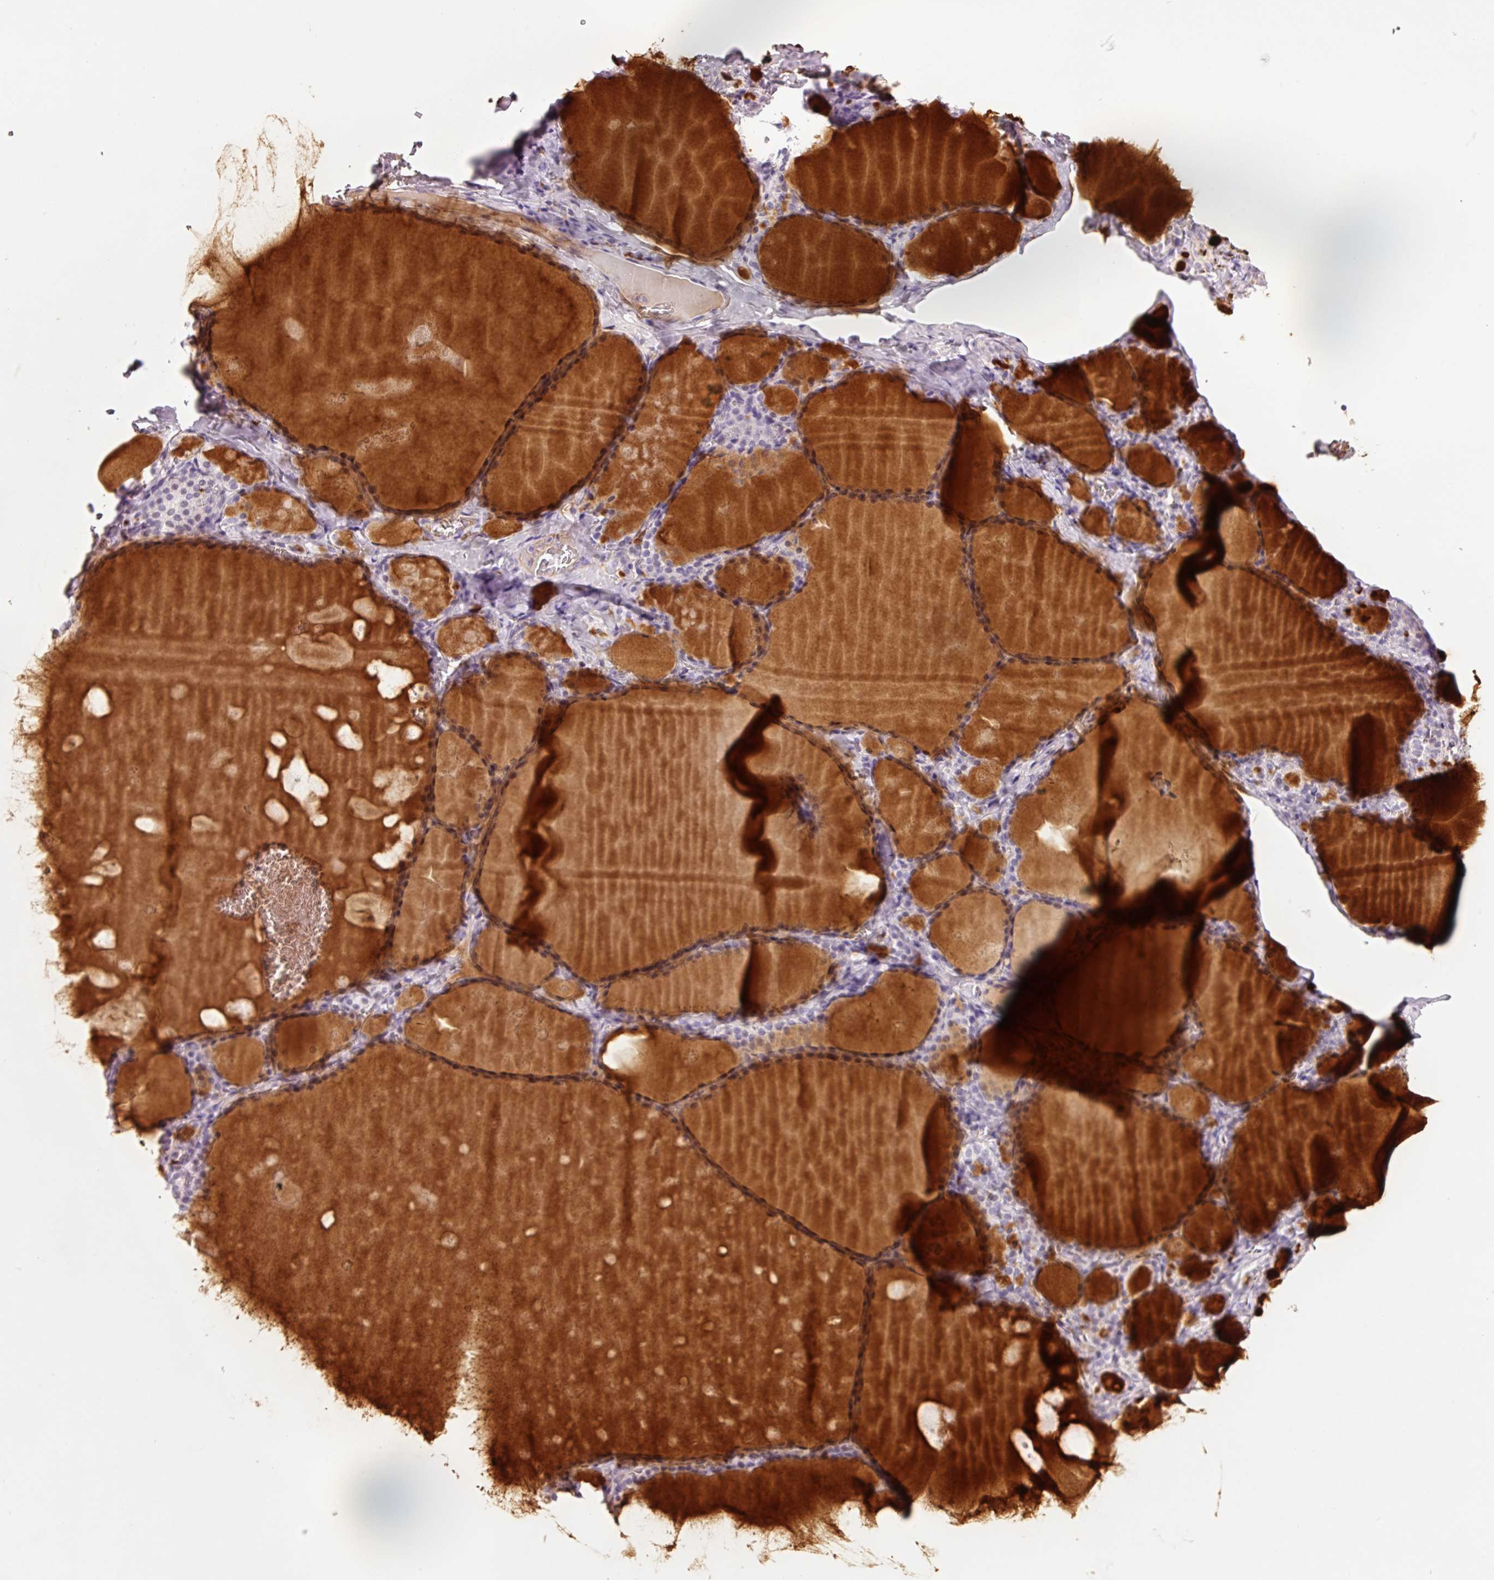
{"staining": {"intensity": "negative", "quantity": "none", "location": "none"}, "tissue": "thyroid gland", "cell_type": "Glandular cells", "image_type": "normal", "snomed": [{"axis": "morphology", "description": "Normal tissue, NOS"}, {"axis": "topography", "description": "Thyroid gland"}], "caption": "Glandular cells show no significant staining in normal thyroid gland.", "gene": "KLF1", "patient": {"sex": "male", "age": 56}}